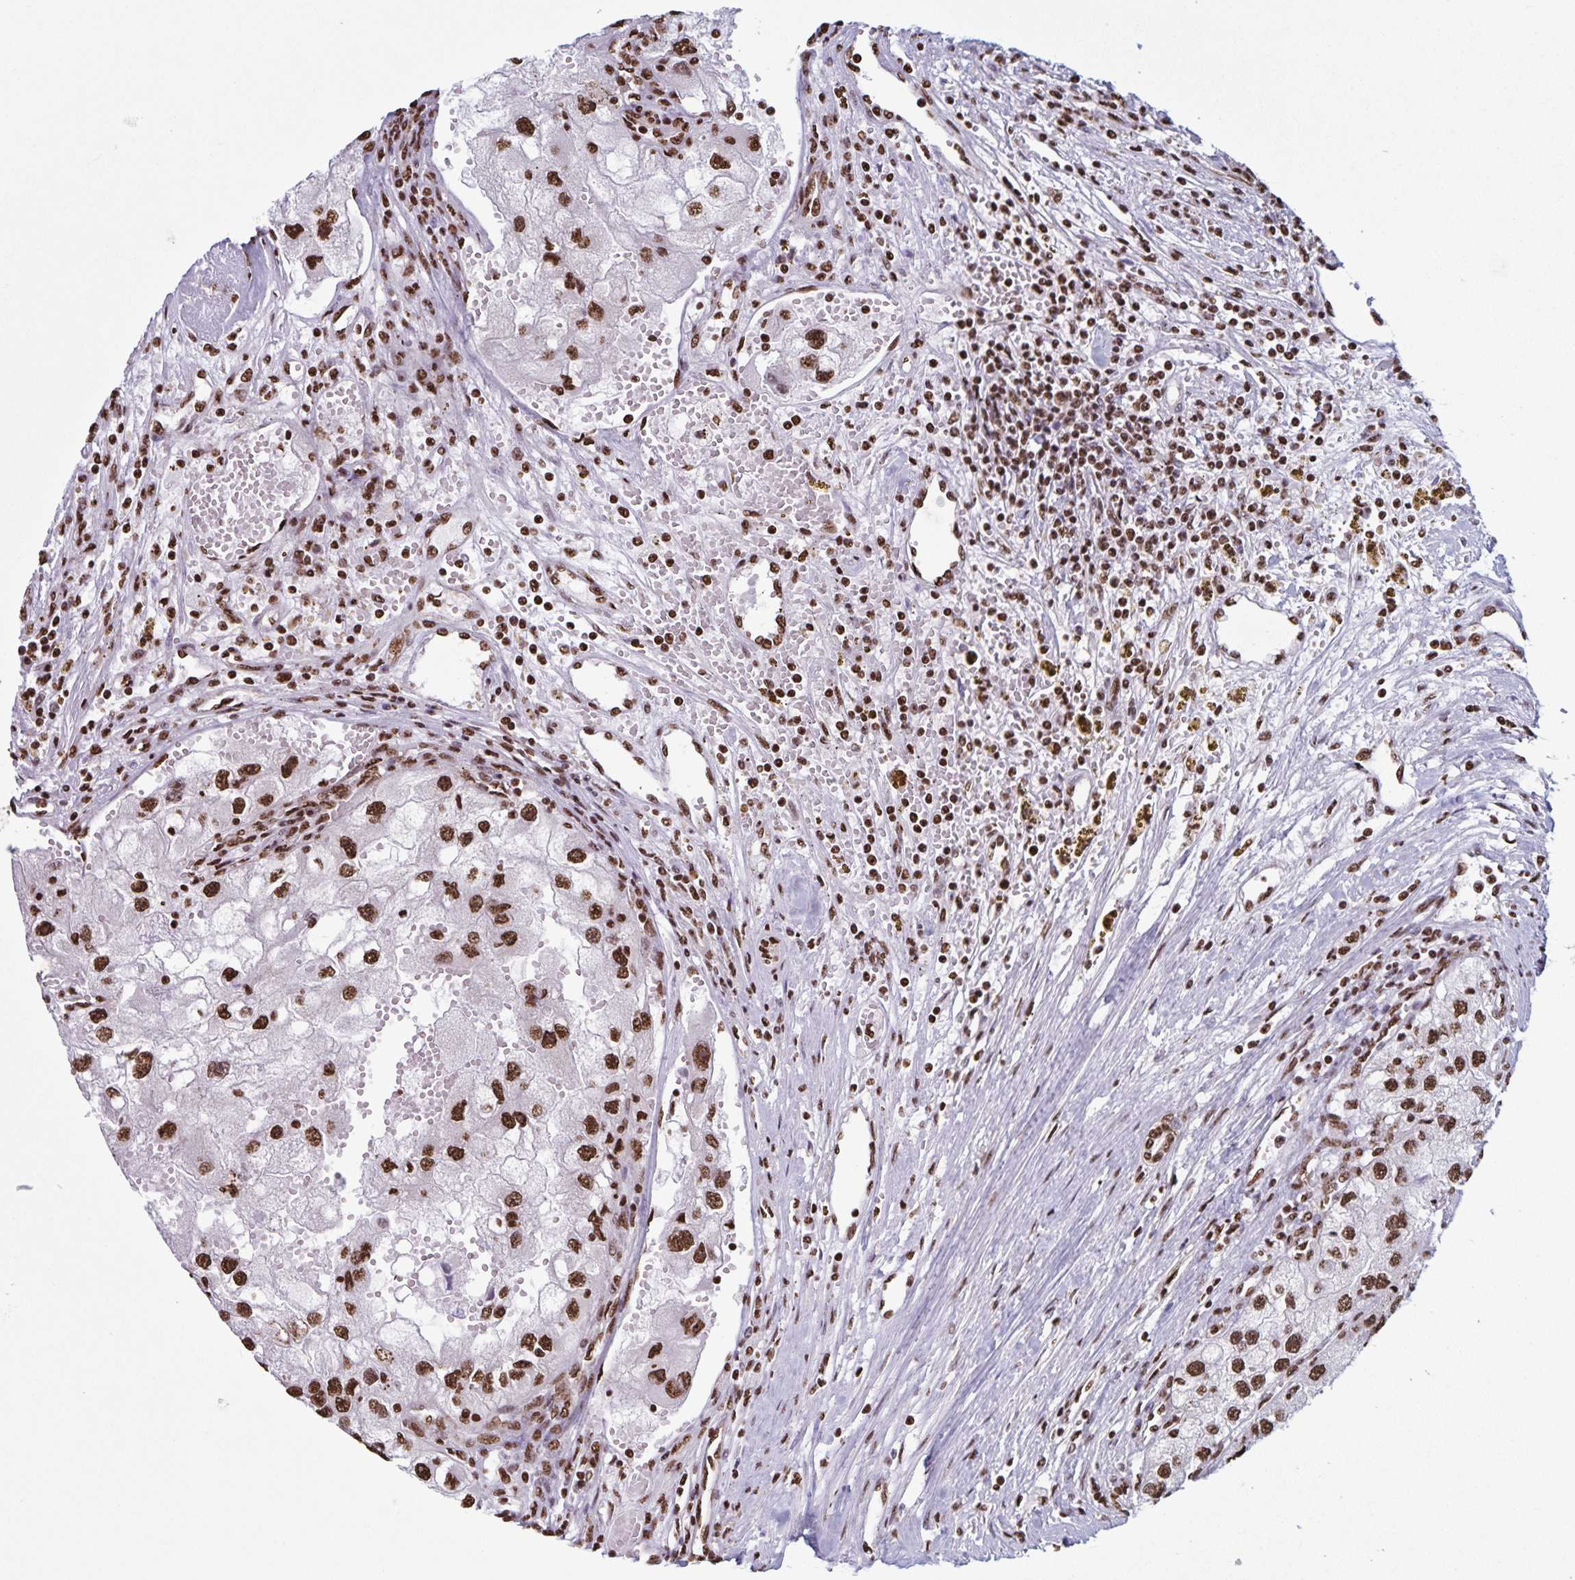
{"staining": {"intensity": "strong", "quantity": ">75%", "location": "nuclear"}, "tissue": "renal cancer", "cell_type": "Tumor cells", "image_type": "cancer", "snomed": [{"axis": "morphology", "description": "Adenocarcinoma, NOS"}, {"axis": "topography", "description": "Kidney"}], "caption": "IHC photomicrograph of neoplastic tissue: human renal adenocarcinoma stained using immunohistochemistry (IHC) reveals high levels of strong protein expression localized specifically in the nuclear of tumor cells, appearing as a nuclear brown color.", "gene": "DUT", "patient": {"sex": "male", "age": 63}}